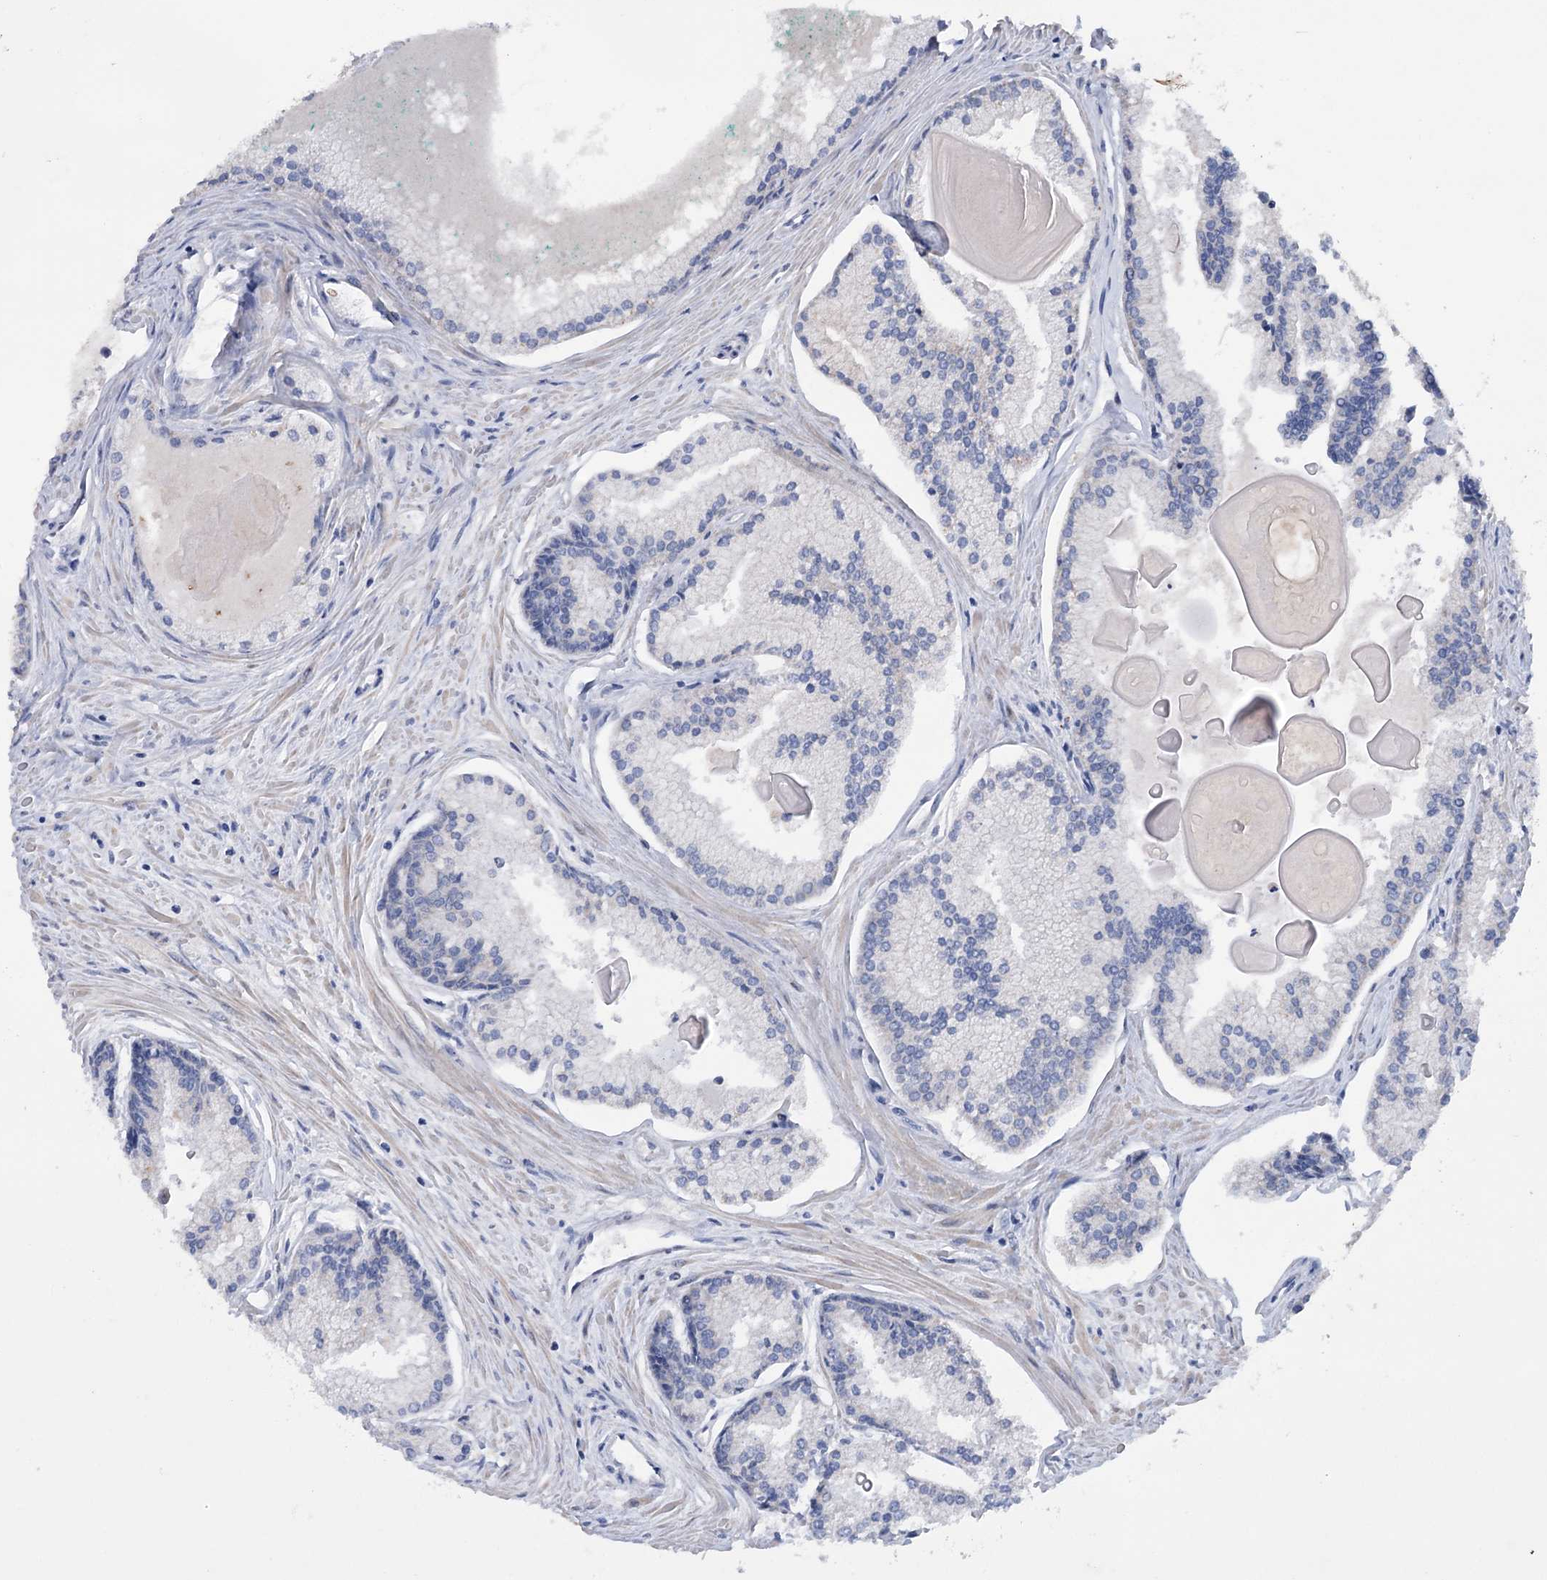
{"staining": {"intensity": "weak", "quantity": "<25%", "location": "cytoplasmic/membranous"}, "tissue": "prostate cancer", "cell_type": "Tumor cells", "image_type": "cancer", "snomed": [{"axis": "morphology", "description": "Adenocarcinoma, High grade"}, {"axis": "topography", "description": "Prostate"}], "caption": "Photomicrograph shows no significant protein positivity in tumor cells of prostate cancer (adenocarcinoma (high-grade)).", "gene": "MTCH2", "patient": {"sex": "male", "age": 68}}